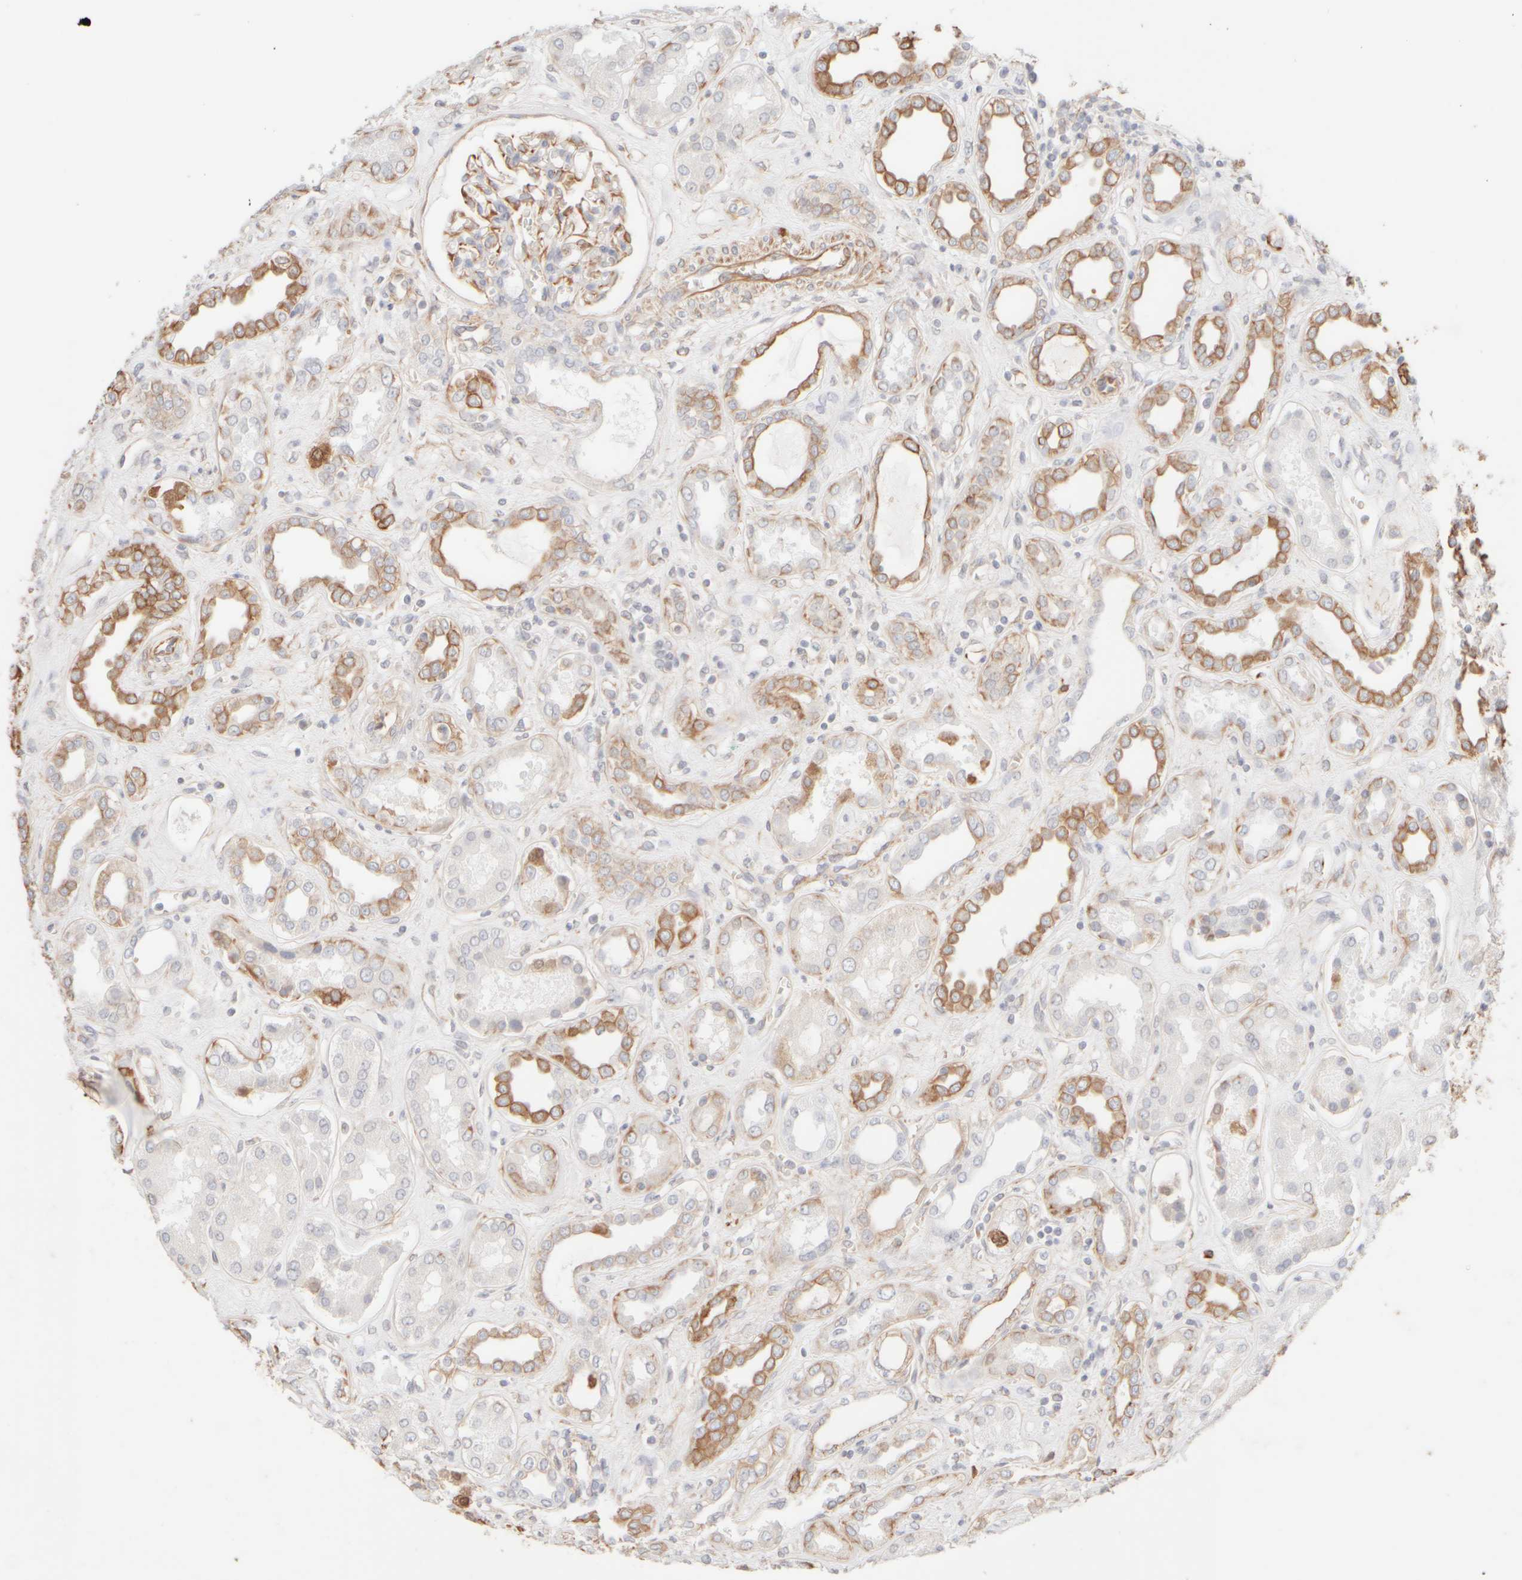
{"staining": {"intensity": "moderate", "quantity": "25%-75%", "location": "cytoplasmic/membranous"}, "tissue": "kidney", "cell_type": "Cells in glomeruli", "image_type": "normal", "snomed": [{"axis": "morphology", "description": "Normal tissue, NOS"}, {"axis": "topography", "description": "Kidney"}], "caption": "Moderate cytoplasmic/membranous staining for a protein is appreciated in about 25%-75% of cells in glomeruli of unremarkable kidney using IHC.", "gene": "KRT15", "patient": {"sex": "male", "age": 59}}